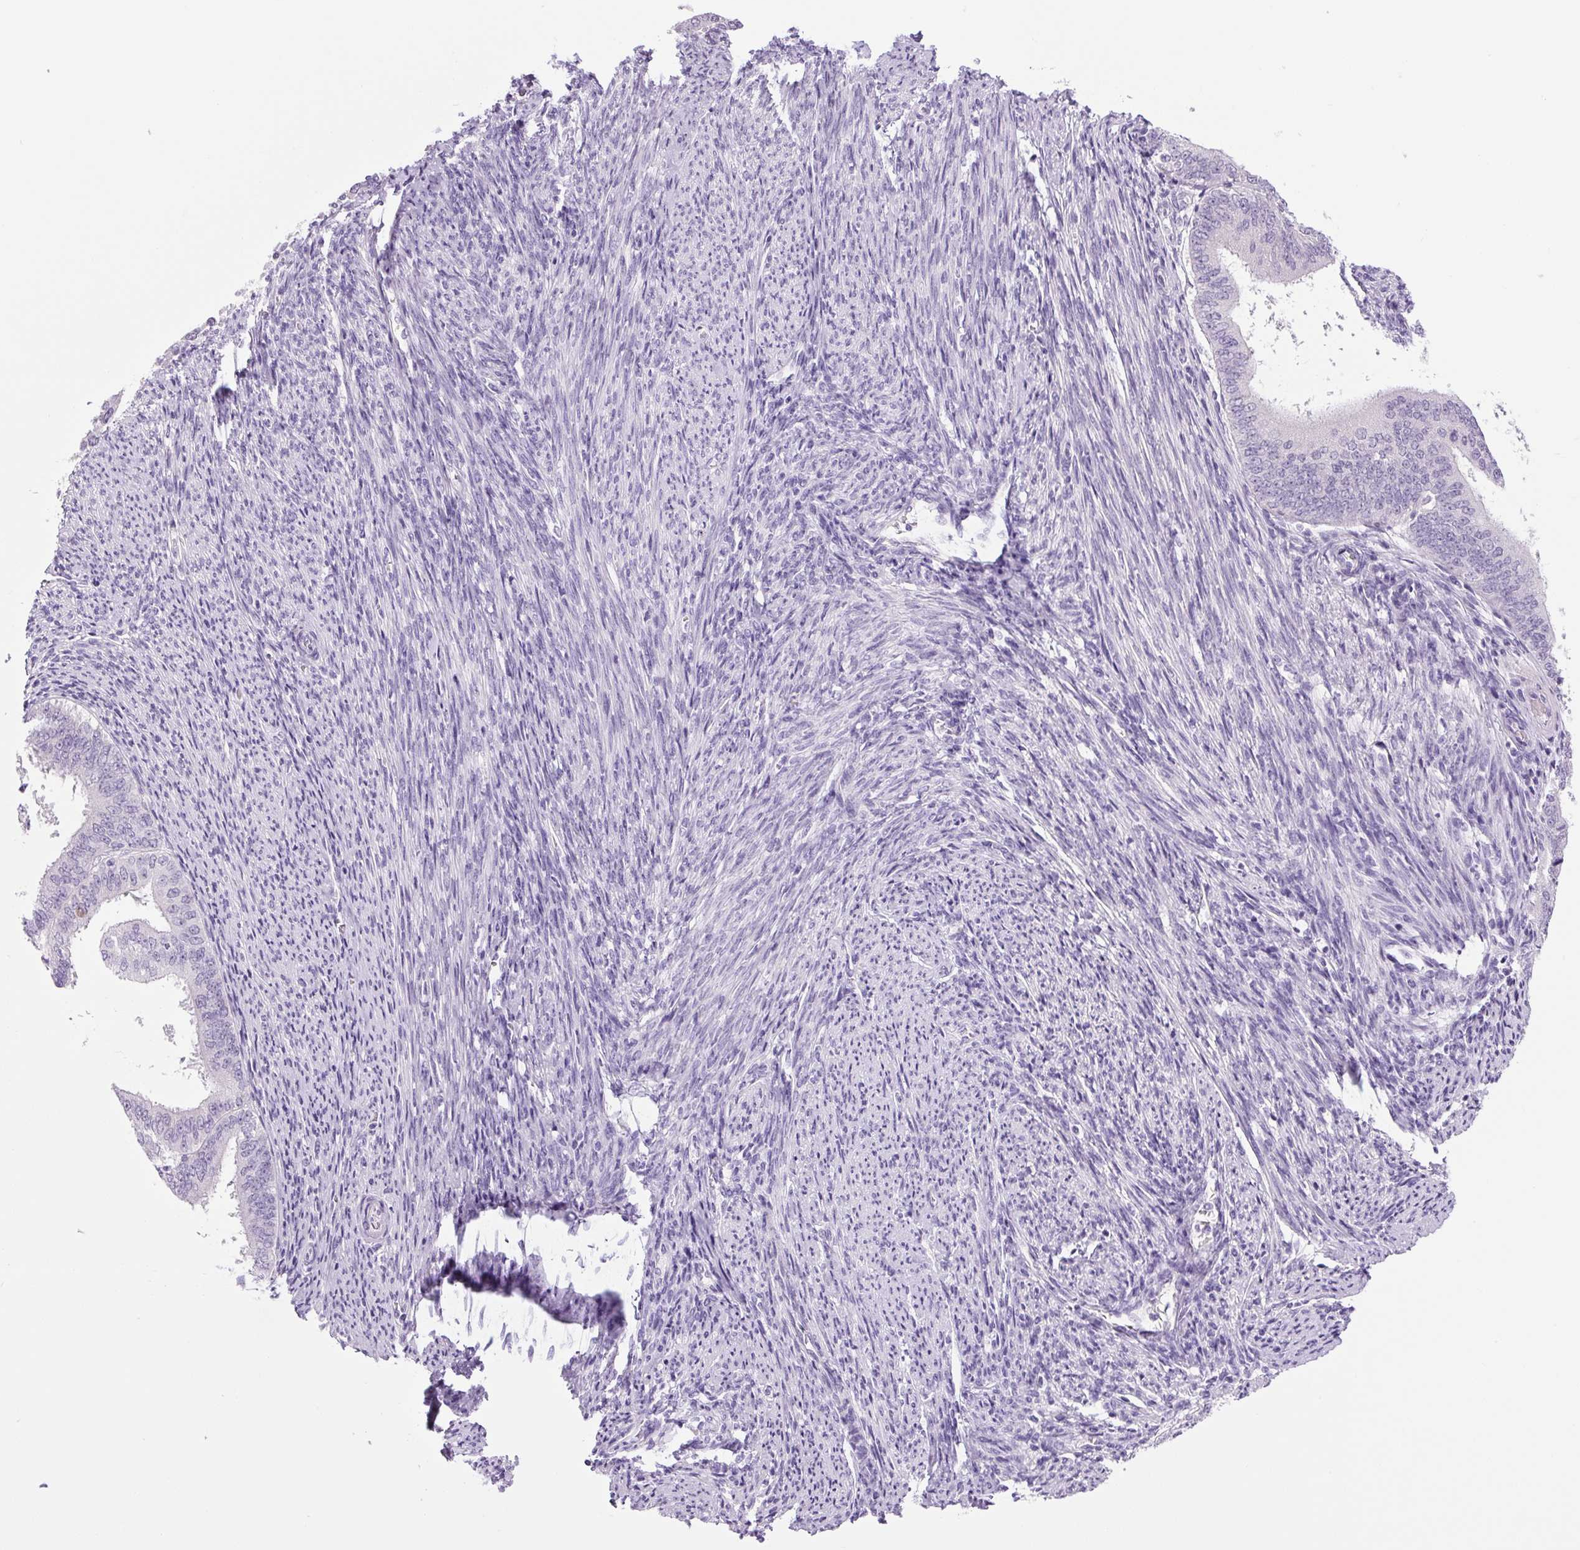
{"staining": {"intensity": "negative", "quantity": "none", "location": "none"}, "tissue": "endometrial cancer", "cell_type": "Tumor cells", "image_type": "cancer", "snomed": [{"axis": "morphology", "description": "Adenocarcinoma, NOS"}, {"axis": "topography", "description": "Endometrium"}], "caption": "A histopathology image of human endometrial adenocarcinoma is negative for staining in tumor cells.", "gene": "COL9A2", "patient": {"sex": "female", "age": 63}}